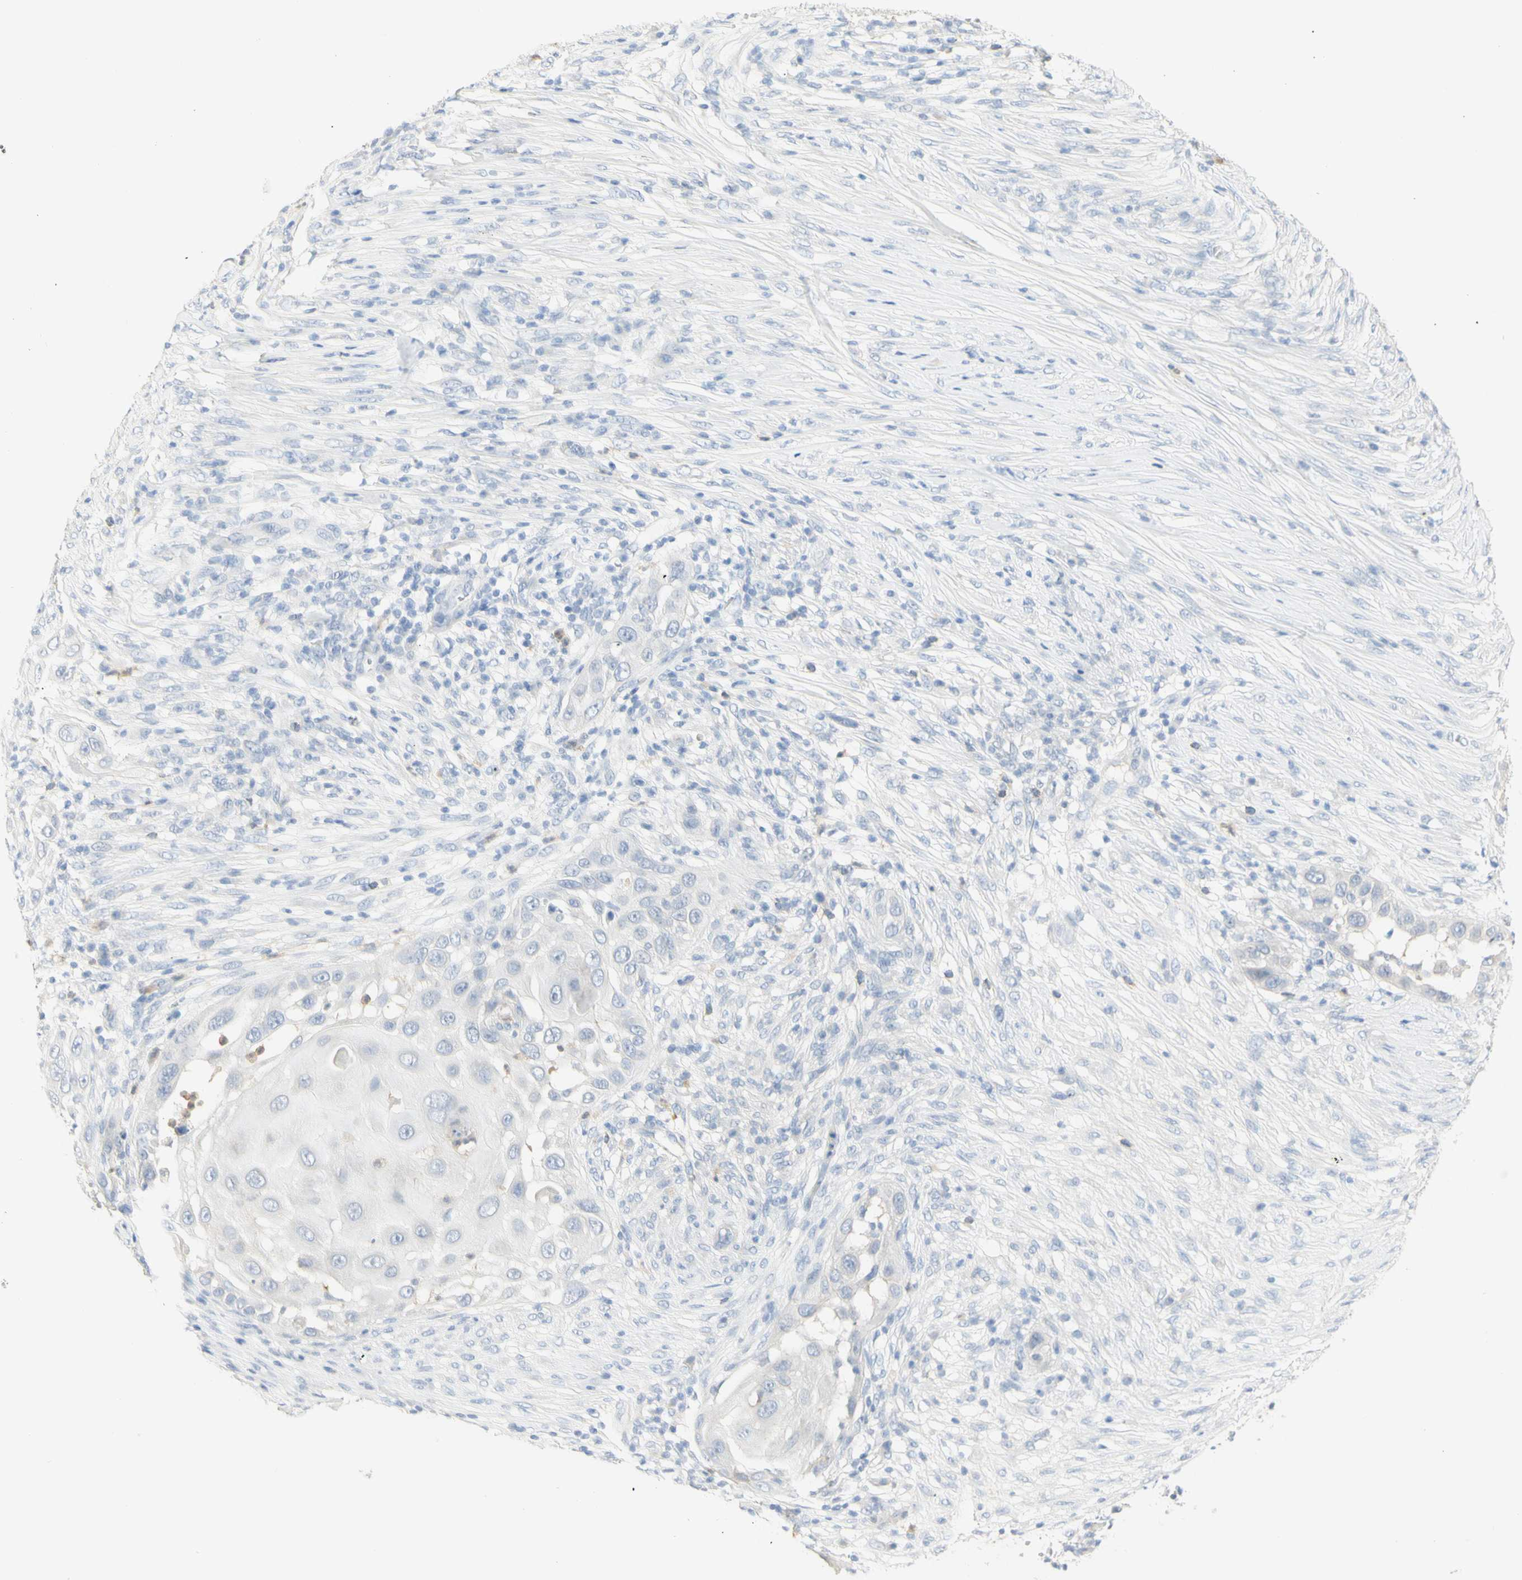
{"staining": {"intensity": "negative", "quantity": "none", "location": "none"}, "tissue": "skin cancer", "cell_type": "Tumor cells", "image_type": "cancer", "snomed": [{"axis": "morphology", "description": "Squamous cell carcinoma, NOS"}, {"axis": "topography", "description": "Skin"}], "caption": "Skin squamous cell carcinoma stained for a protein using IHC exhibits no positivity tumor cells.", "gene": "B4GALNT3", "patient": {"sex": "female", "age": 44}}